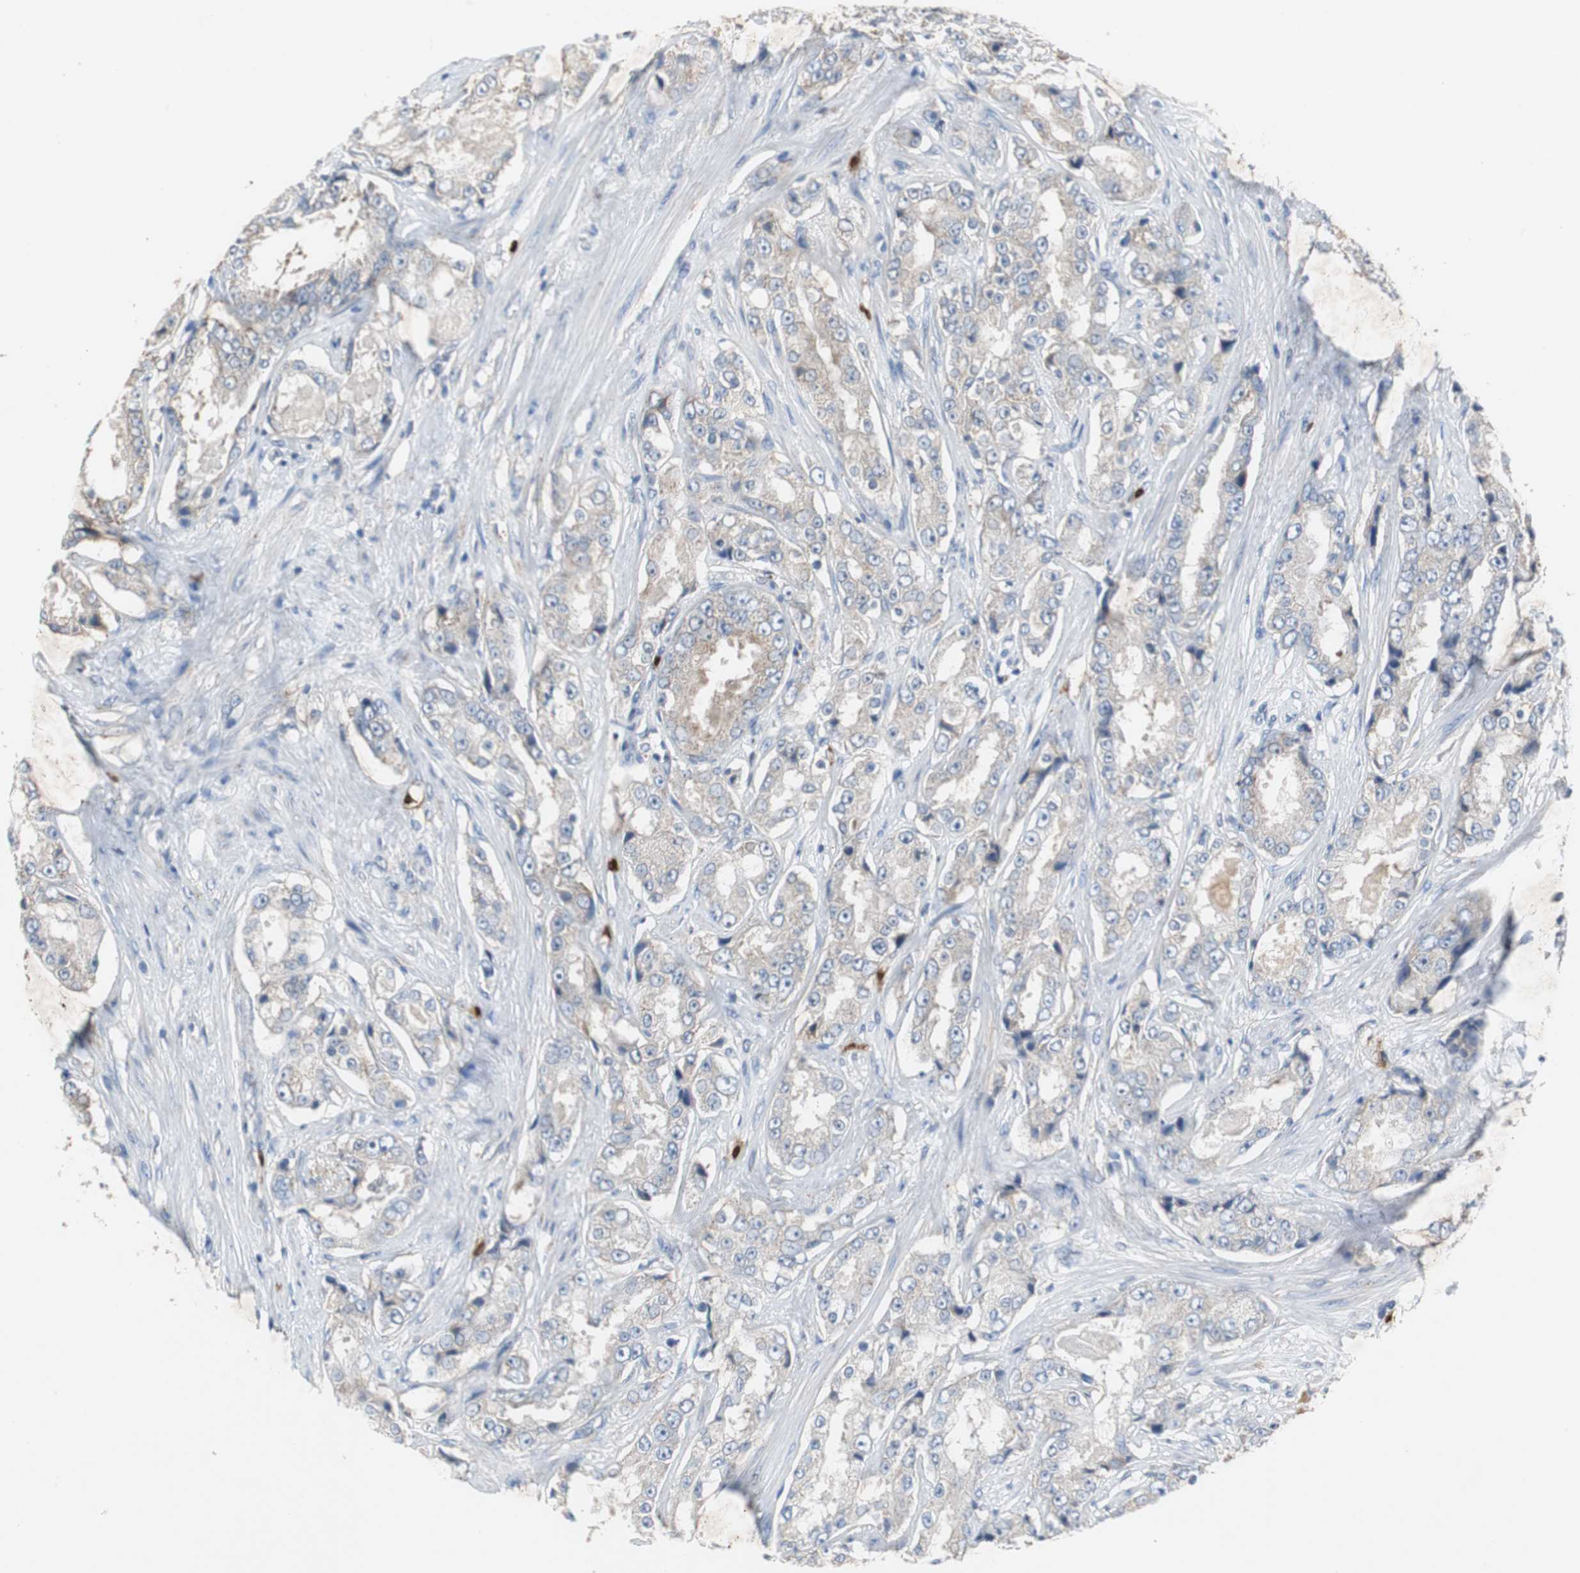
{"staining": {"intensity": "weak", "quantity": "25%-75%", "location": "cytoplasmic/membranous"}, "tissue": "prostate cancer", "cell_type": "Tumor cells", "image_type": "cancer", "snomed": [{"axis": "morphology", "description": "Adenocarcinoma, High grade"}, {"axis": "topography", "description": "Prostate"}], "caption": "Immunohistochemical staining of human prostate adenocarcinoma (high-grade) displays low levels of weak cytoplasmic/membranous expression in about 25%-75% of tumor cells.", "gene": "CALB2", "patient": {"sex": "male", "age": 73}}